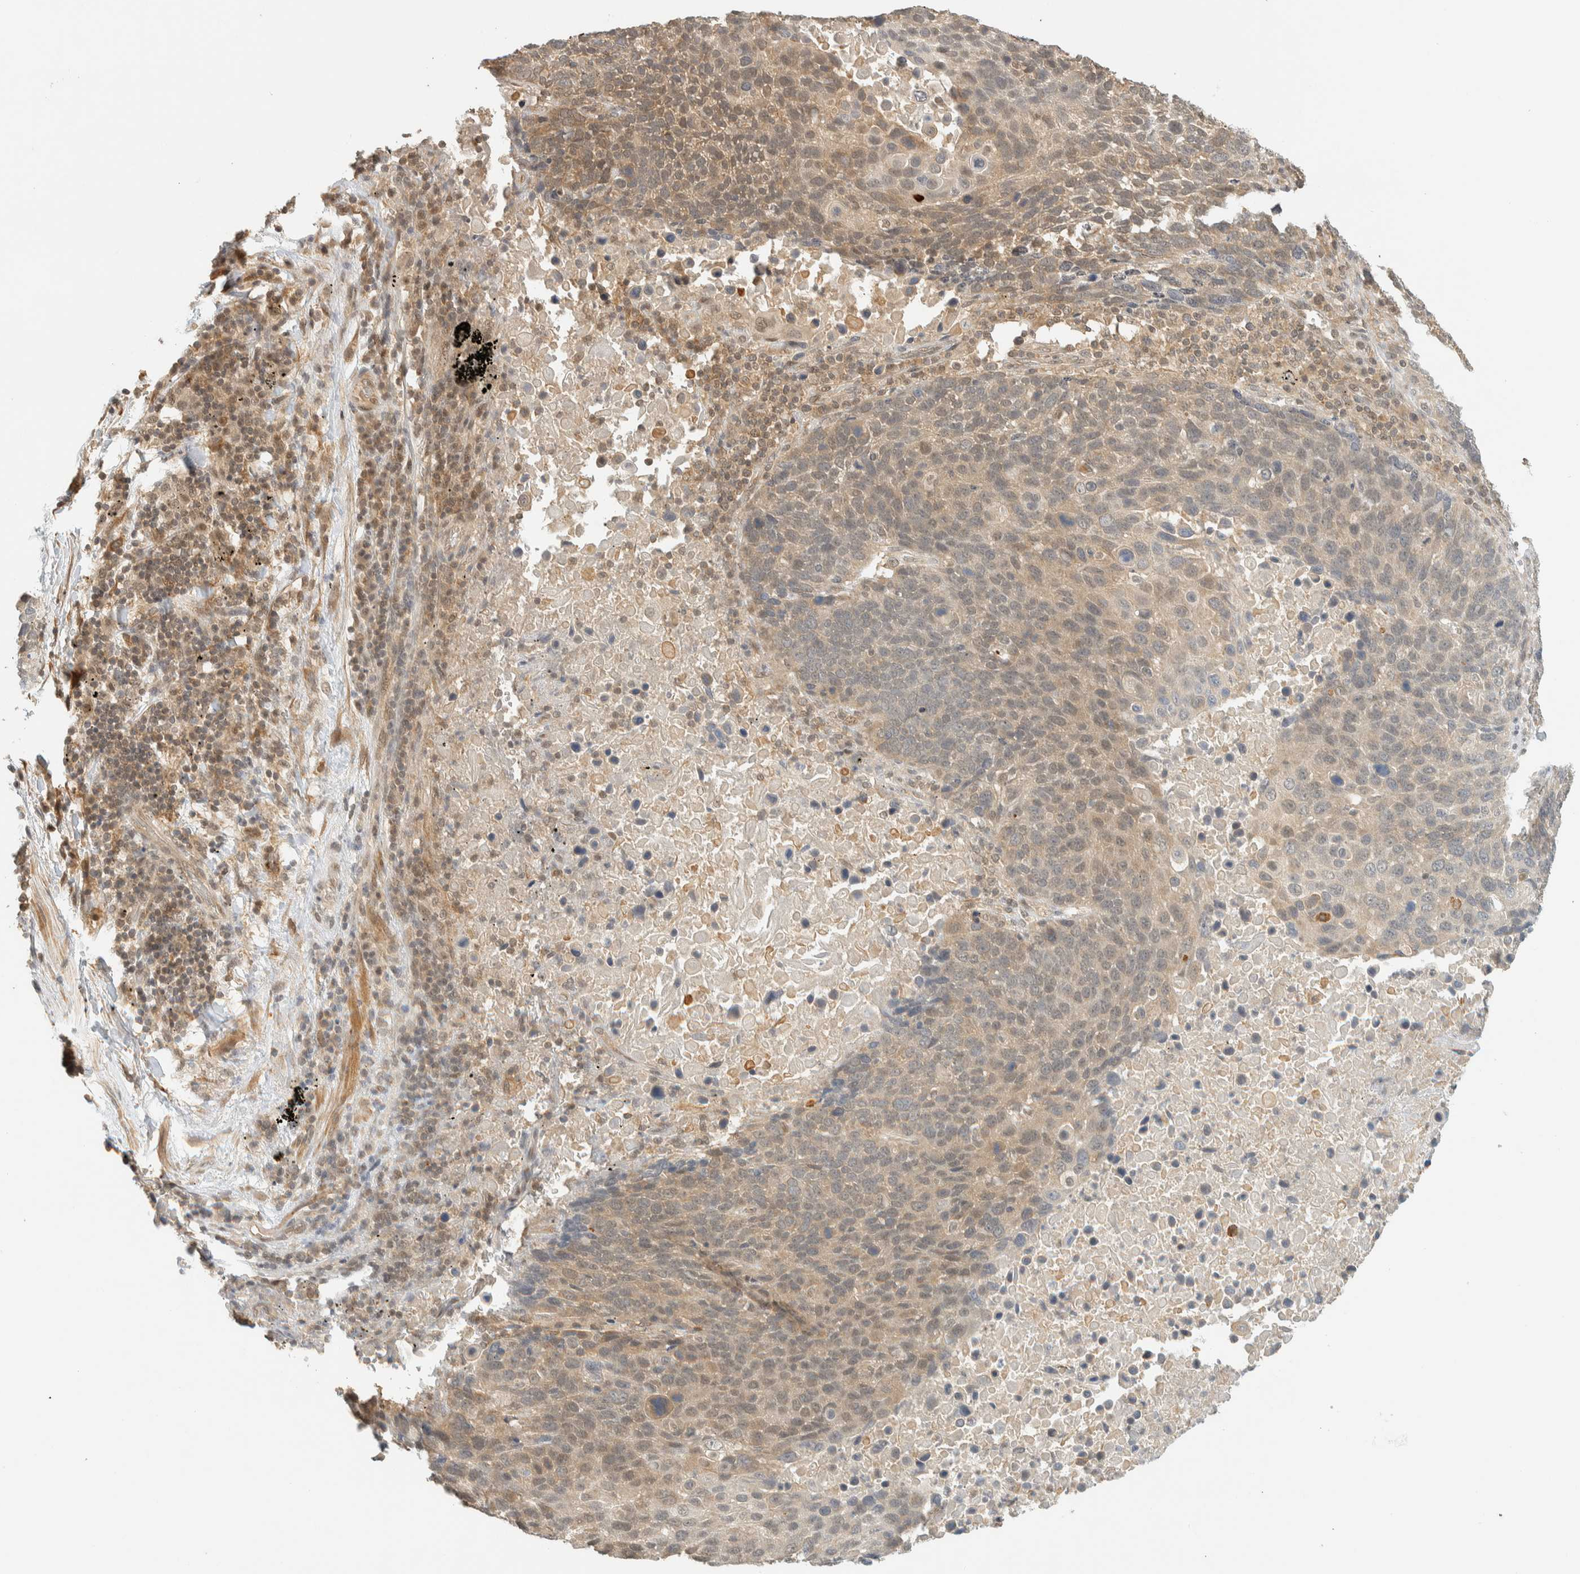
{"staining": {"intensity": "moderate", "quantity": "<25%", "location": "cytoplasmic/membranous"}, "tissue": "lung cancer", "cell_type": "Tumor cells", "image_type": "cancer", "snomed": [{"axis": "morphology", "description": "Squamous cell carcinoma, NOS"}, {"axis": "topography", "description": "Lung"}], "caption": "Squamous cell carcinoma (lung) stained with a brown dye displays moderate cytoplasmic/membranous positive positivity in approximately <25% of tumor cells.", "gene": "KIFAP3", "patient": {"sex": "male", "age": 66}}